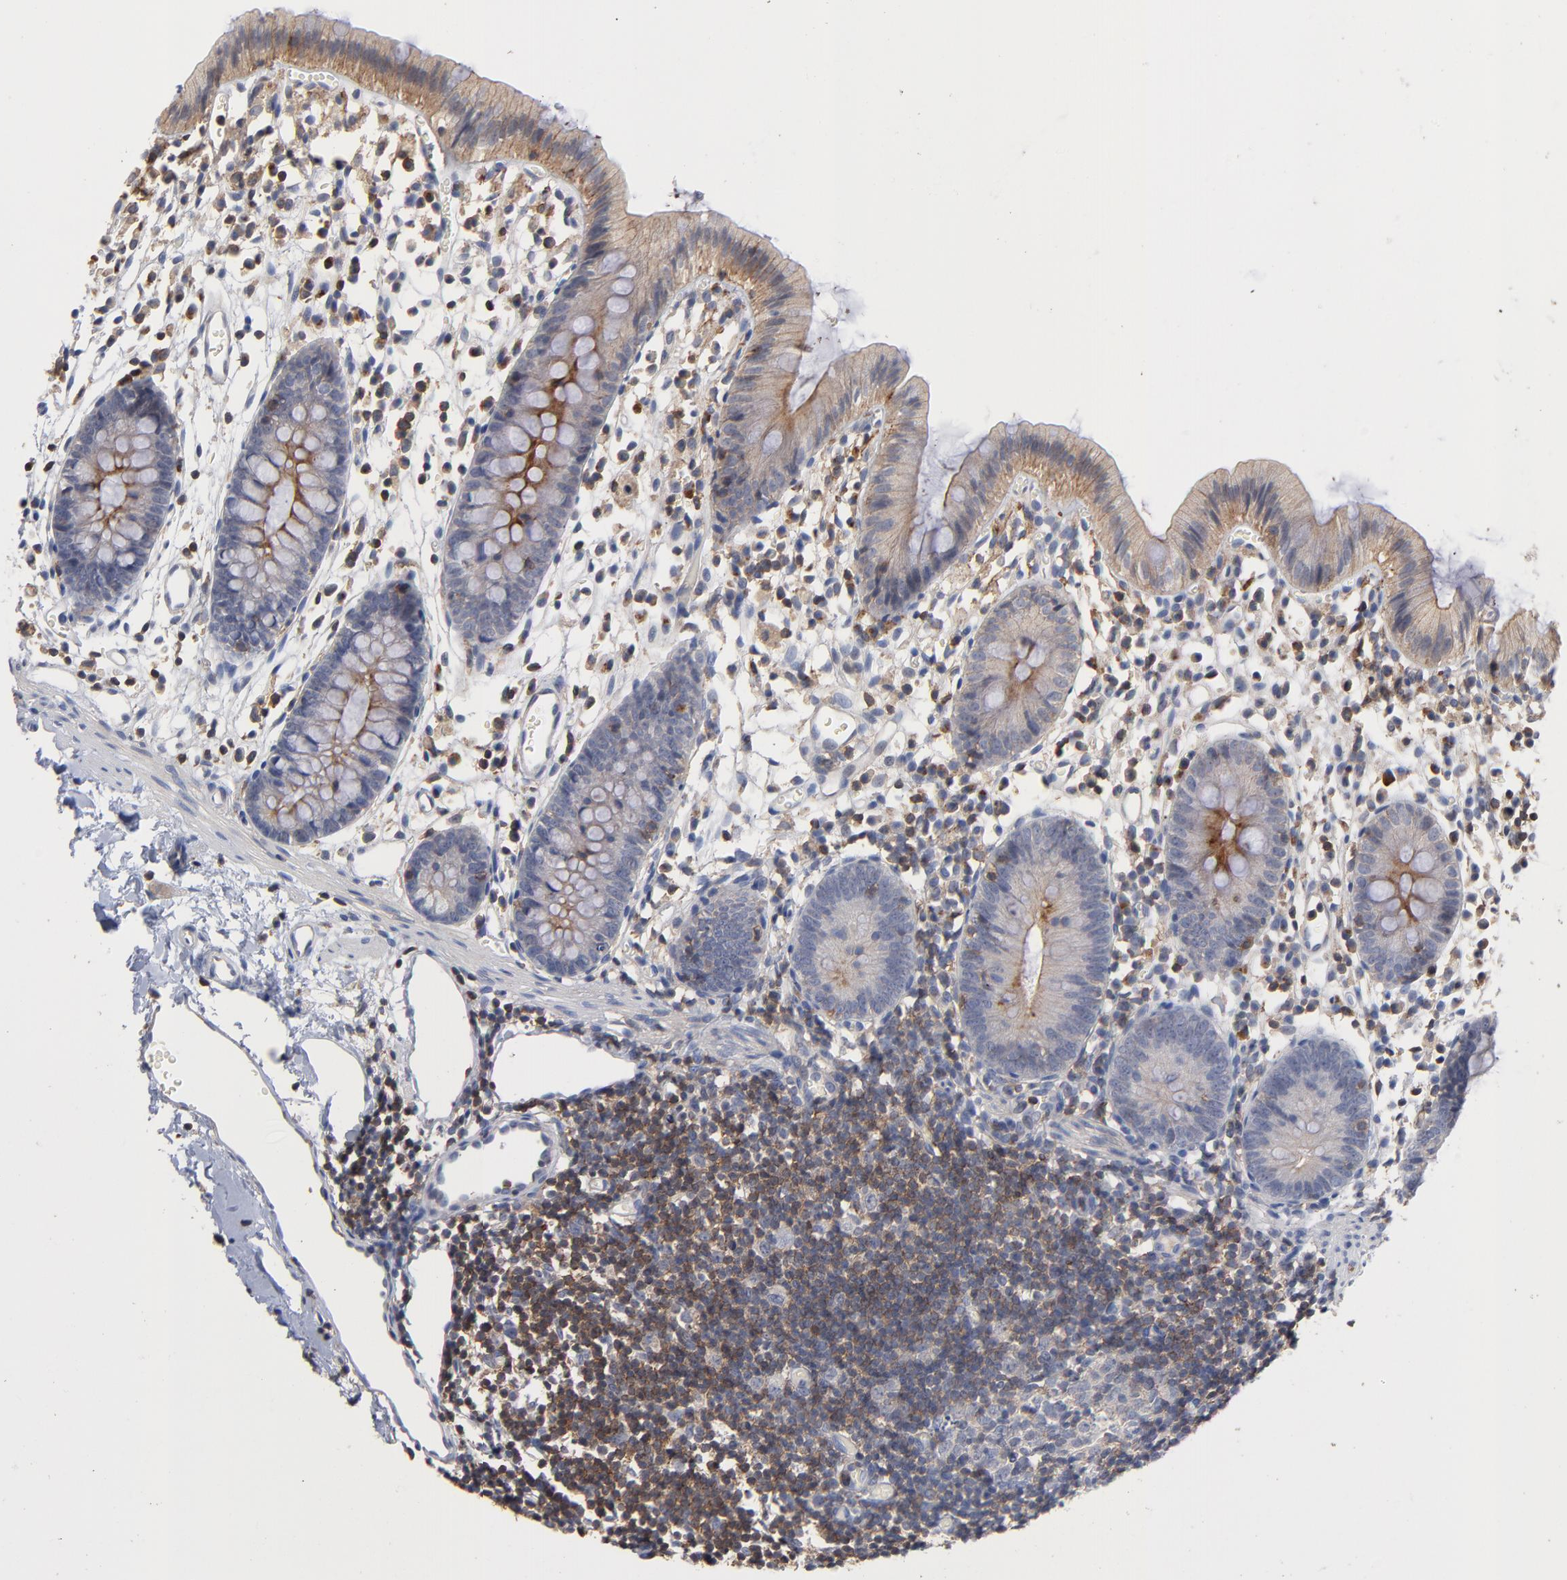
{"staining": {"intensity": "negative", "quantity": "none", "location": "none"}, "tissue": "colon", "cell_type": "Endothelial cells", "image_type": "normal", "snomed": [{"axis": "morphology", "description": "Normal tissue, NOS"}, {"axis": "topography", "description": "Colon"}], "caption": "The histopathology image reveals no significant positivity in endothelial cells of colon.", "gene": "PDLIM2", "patient": {"sex": "male", "age": 14}}